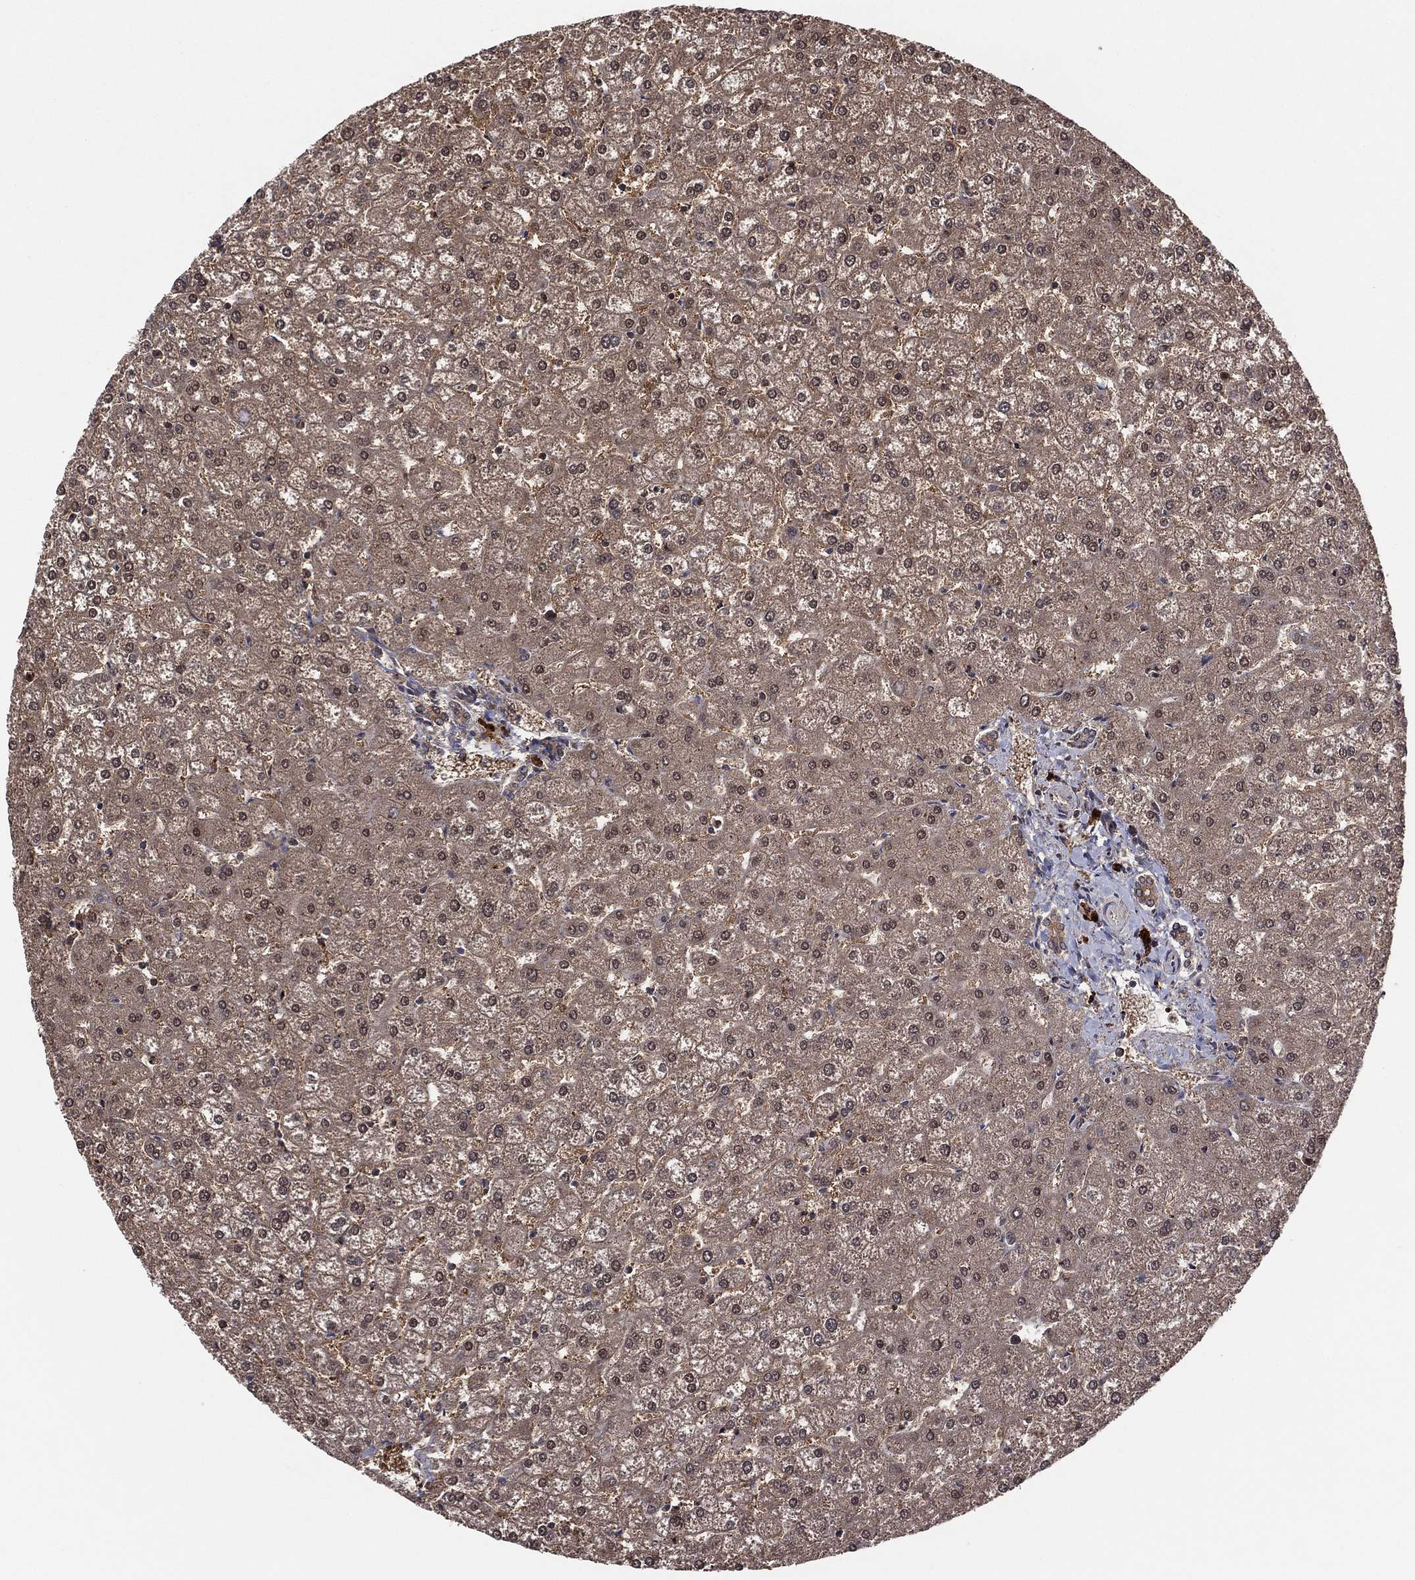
{"staining": {"intensity": "weak", "quantity": "25%-75%", "location": "cytoplasmic/membranous"}, "tissue": "liver", "cell_type": "Cholangiocytes", "image_type": "normal", "snomed": [{"axis": "morphology", "description": "Normal tissue, NOS"}, {"axis": "topography", "description": "Liver"}], "caption": "Immunohistochemical staining of benign human liver displays 25%-75% levels of weak cytoplasmic/membranous protein staining in about 25%-75% of cholangiocytes.", "gene": "ICOSLG", "patient": {"sex": "female", "age": 32}}